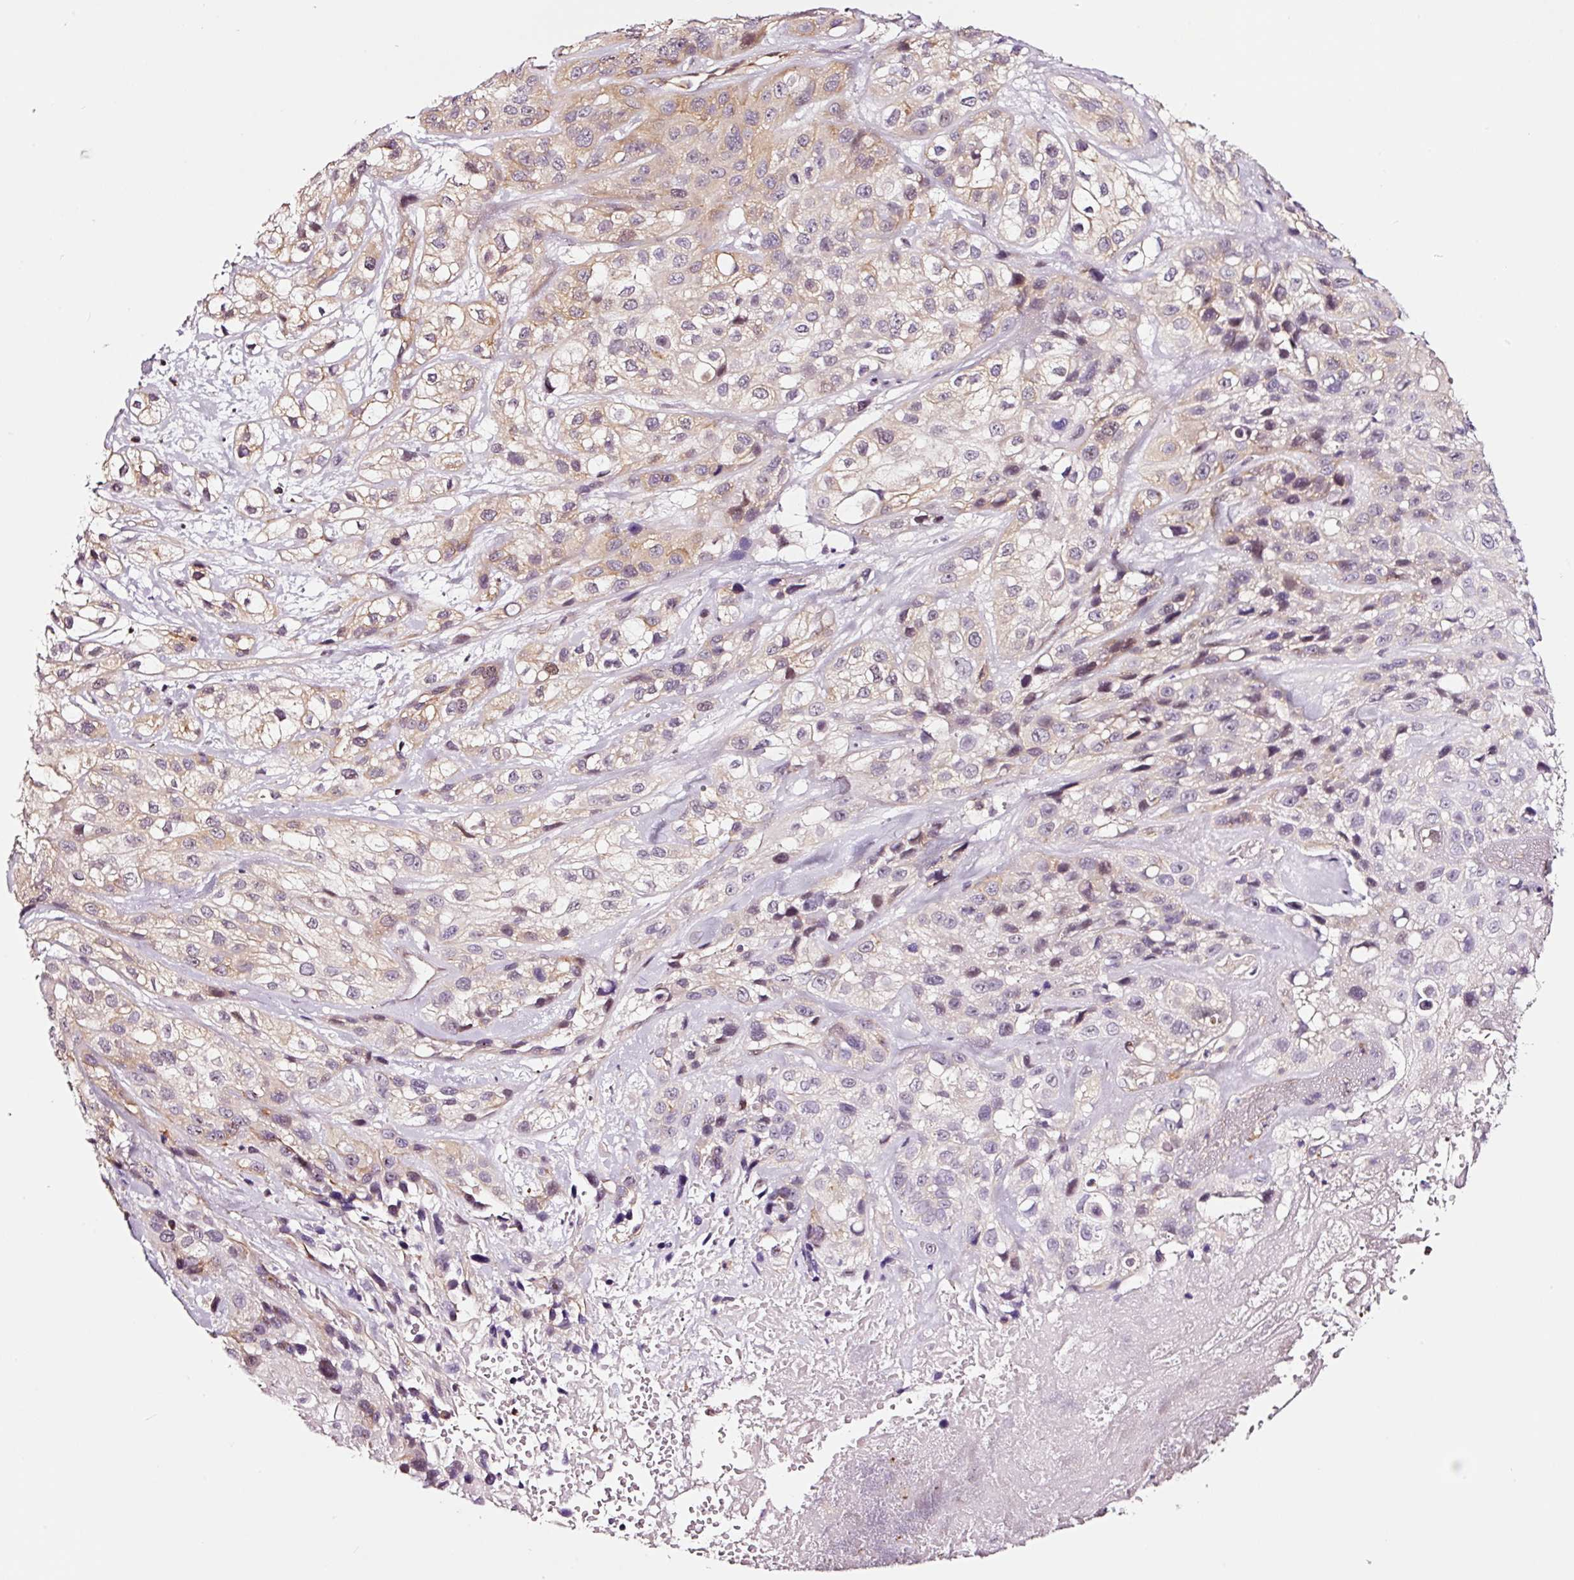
{"staining": {"intensity": "weak", "quantity": "25%-75%", "location": "cytoplasmic/membranous"}, "tissue": "skin cancer", "cell_type": "Tumor cells", "image_type": "cancer", "snomed": [{"axis": "morphology", "description": "Squamous cell carcinoma, NOS"}, {"axis": "topography", "description": "Skin"}], "caption": "Immunohistochemical staining of skin cancer reveals low levels of weak cytoplasmic/membranous protein staining in approximately 25%-75% of tumor cells. The staining was performed using DAB, with brown indicating positive protein expression. Nuclei are stained blue with hematoxylin.", "gene": "ADD3", "patient": {"sex": "male", "age": 82}}